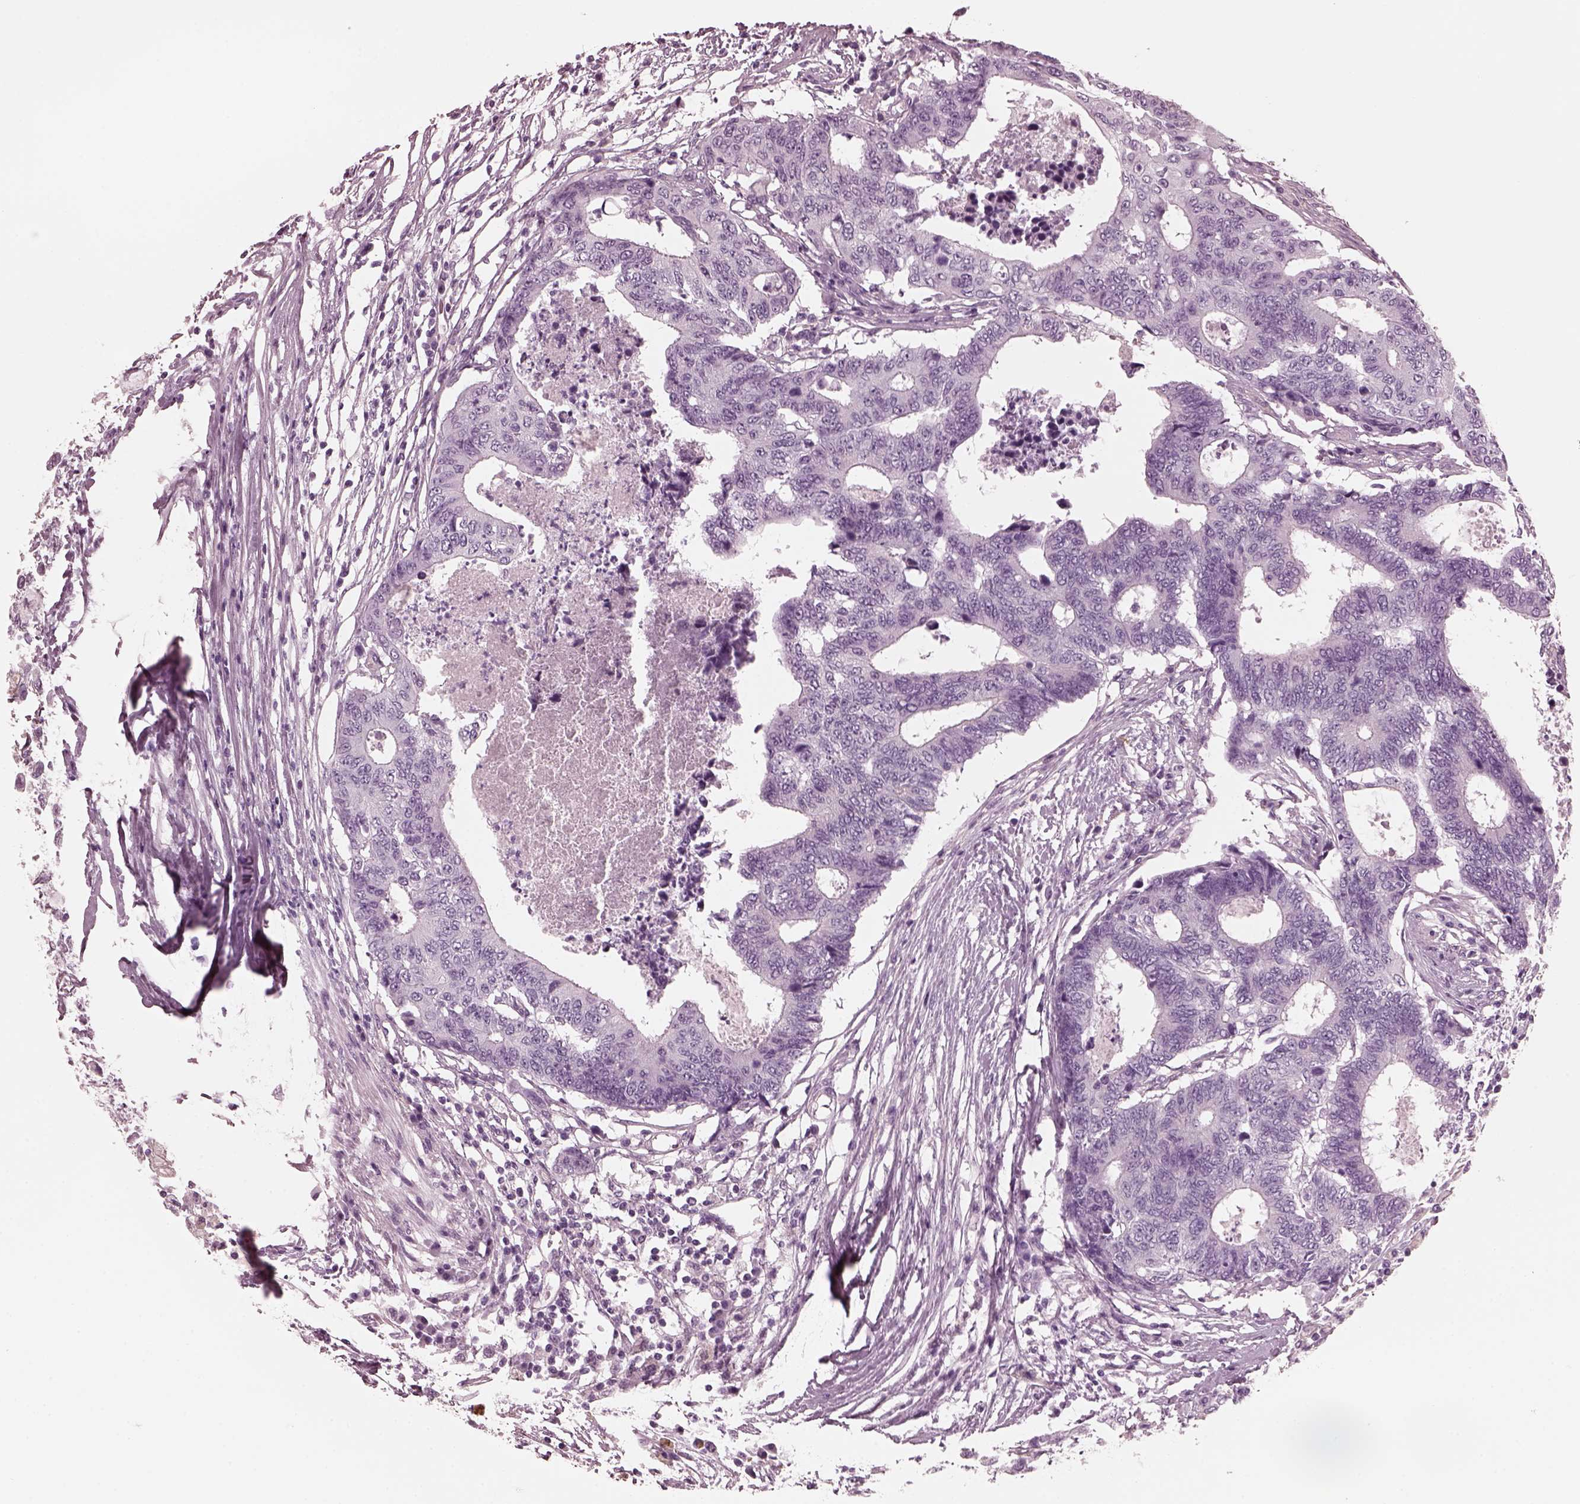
{"staining": {"intensity": "negative", "quantity": "none", "location": "none"}, "tissue": "colorectal cancer", "cell_type": "Tumor cells", "image_type": "cancer", "snomed": [{"axis": "morphology", "description": "Adenocarcinoma, NOS"}, {"axis": "topography", "description": "Colon"}], "caption": "A high-resolution histopathology image shows immunohistochemistry staining of colorectal adenocarcinoma, which demonstrates no significant positivity in tumor cells.", "gene": "CGA", "patient": {"sex": "female", "age": 48}}